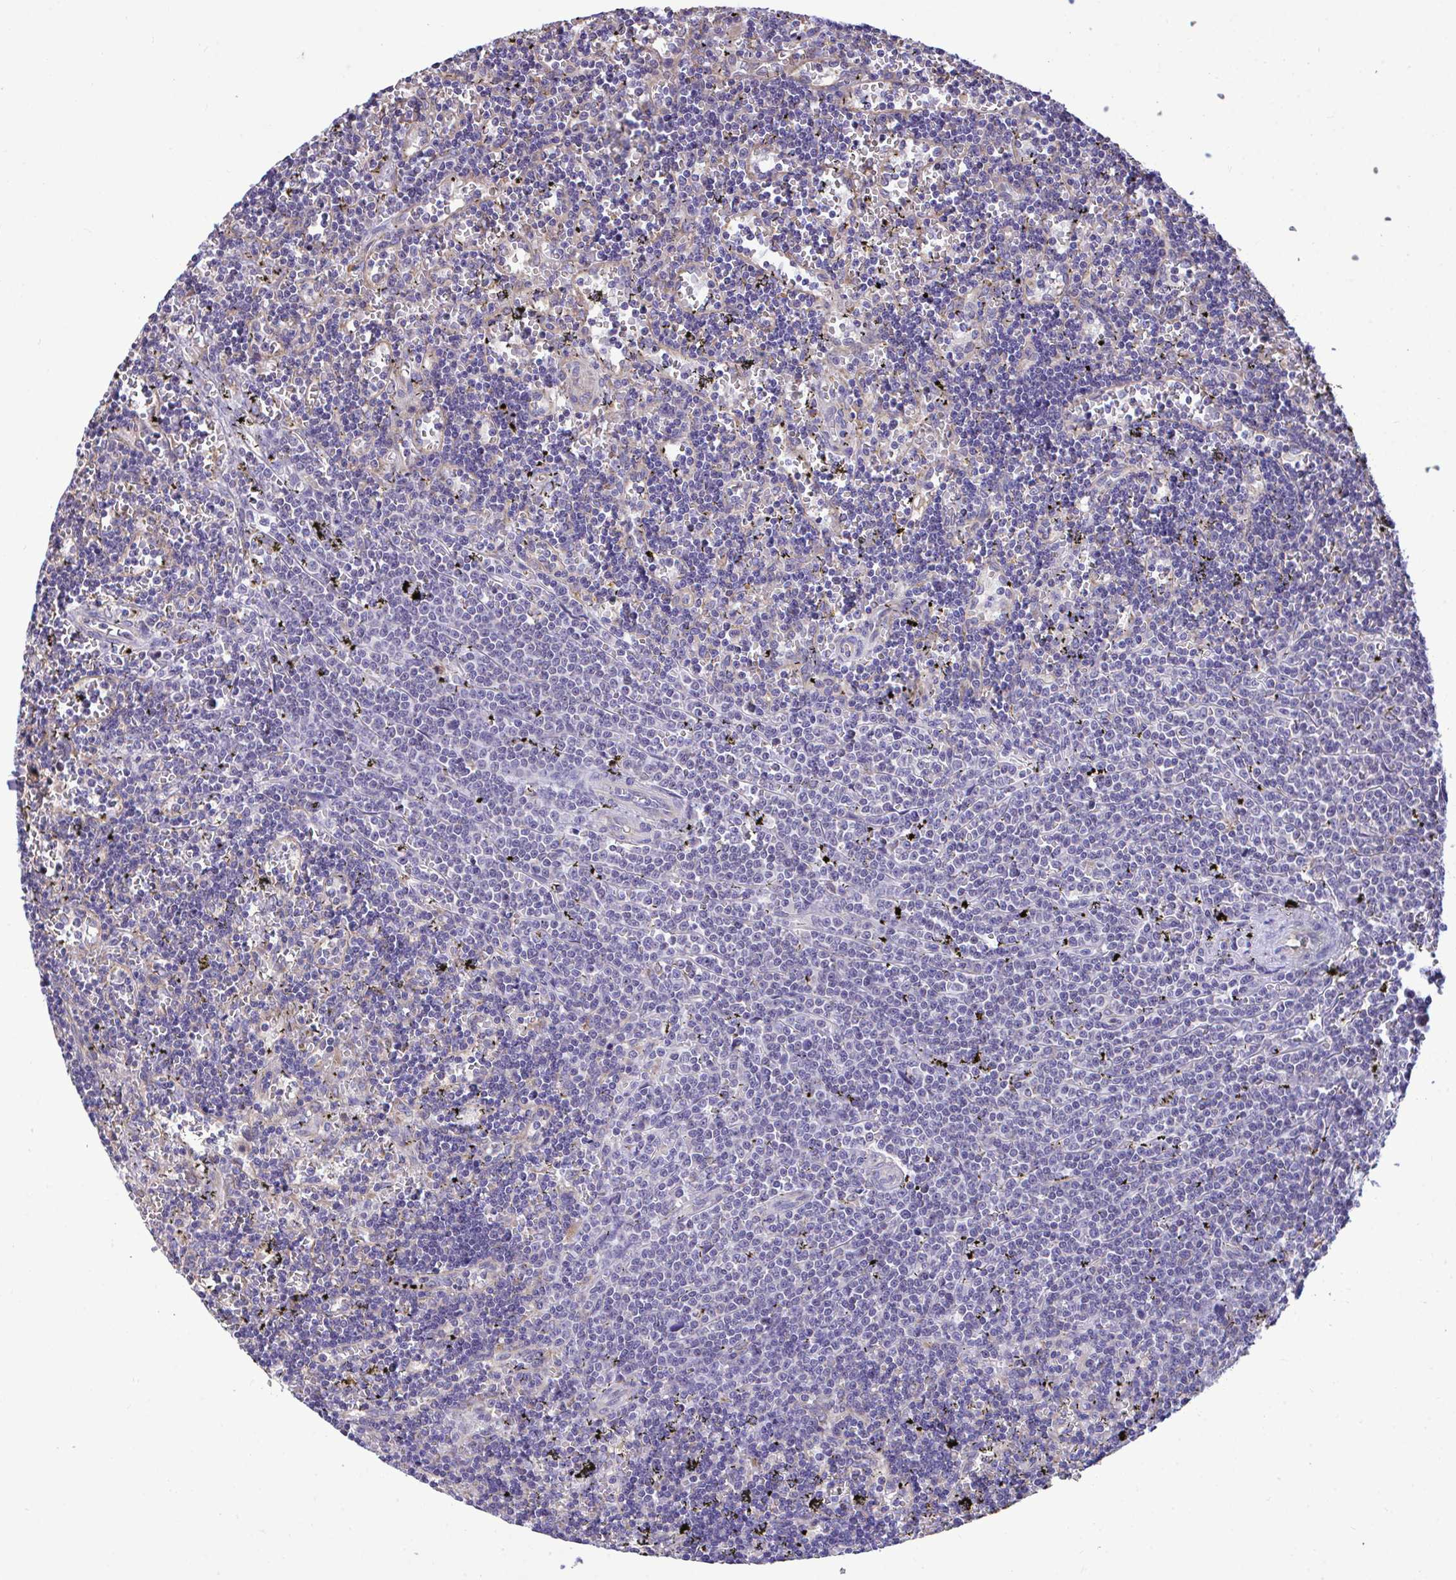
{"staining": {"intensity": "negative", "quantity": "none", "location": "none"}, "tissue": "lymphoma", "cell_type": "Tumor cells", "image_type": "cancer", "snomed": [{"axis": "morphology", "description": "Malignant lymphoma, non-Hodgkin's type, Low grade"}, {"axis": "topography", "description": "Spleen"}], "caption": "High magnification brightfield microscopy of low-grade malignant lymphoma, non-Hodgkin's type stained with DAB (brown) and counterstained with hematoxylin (blue): tumor cells show no significant staining. Nuclei are stained in blue.", "gene": "PIGK", "patient": {"sex": "male", "age": 60}}